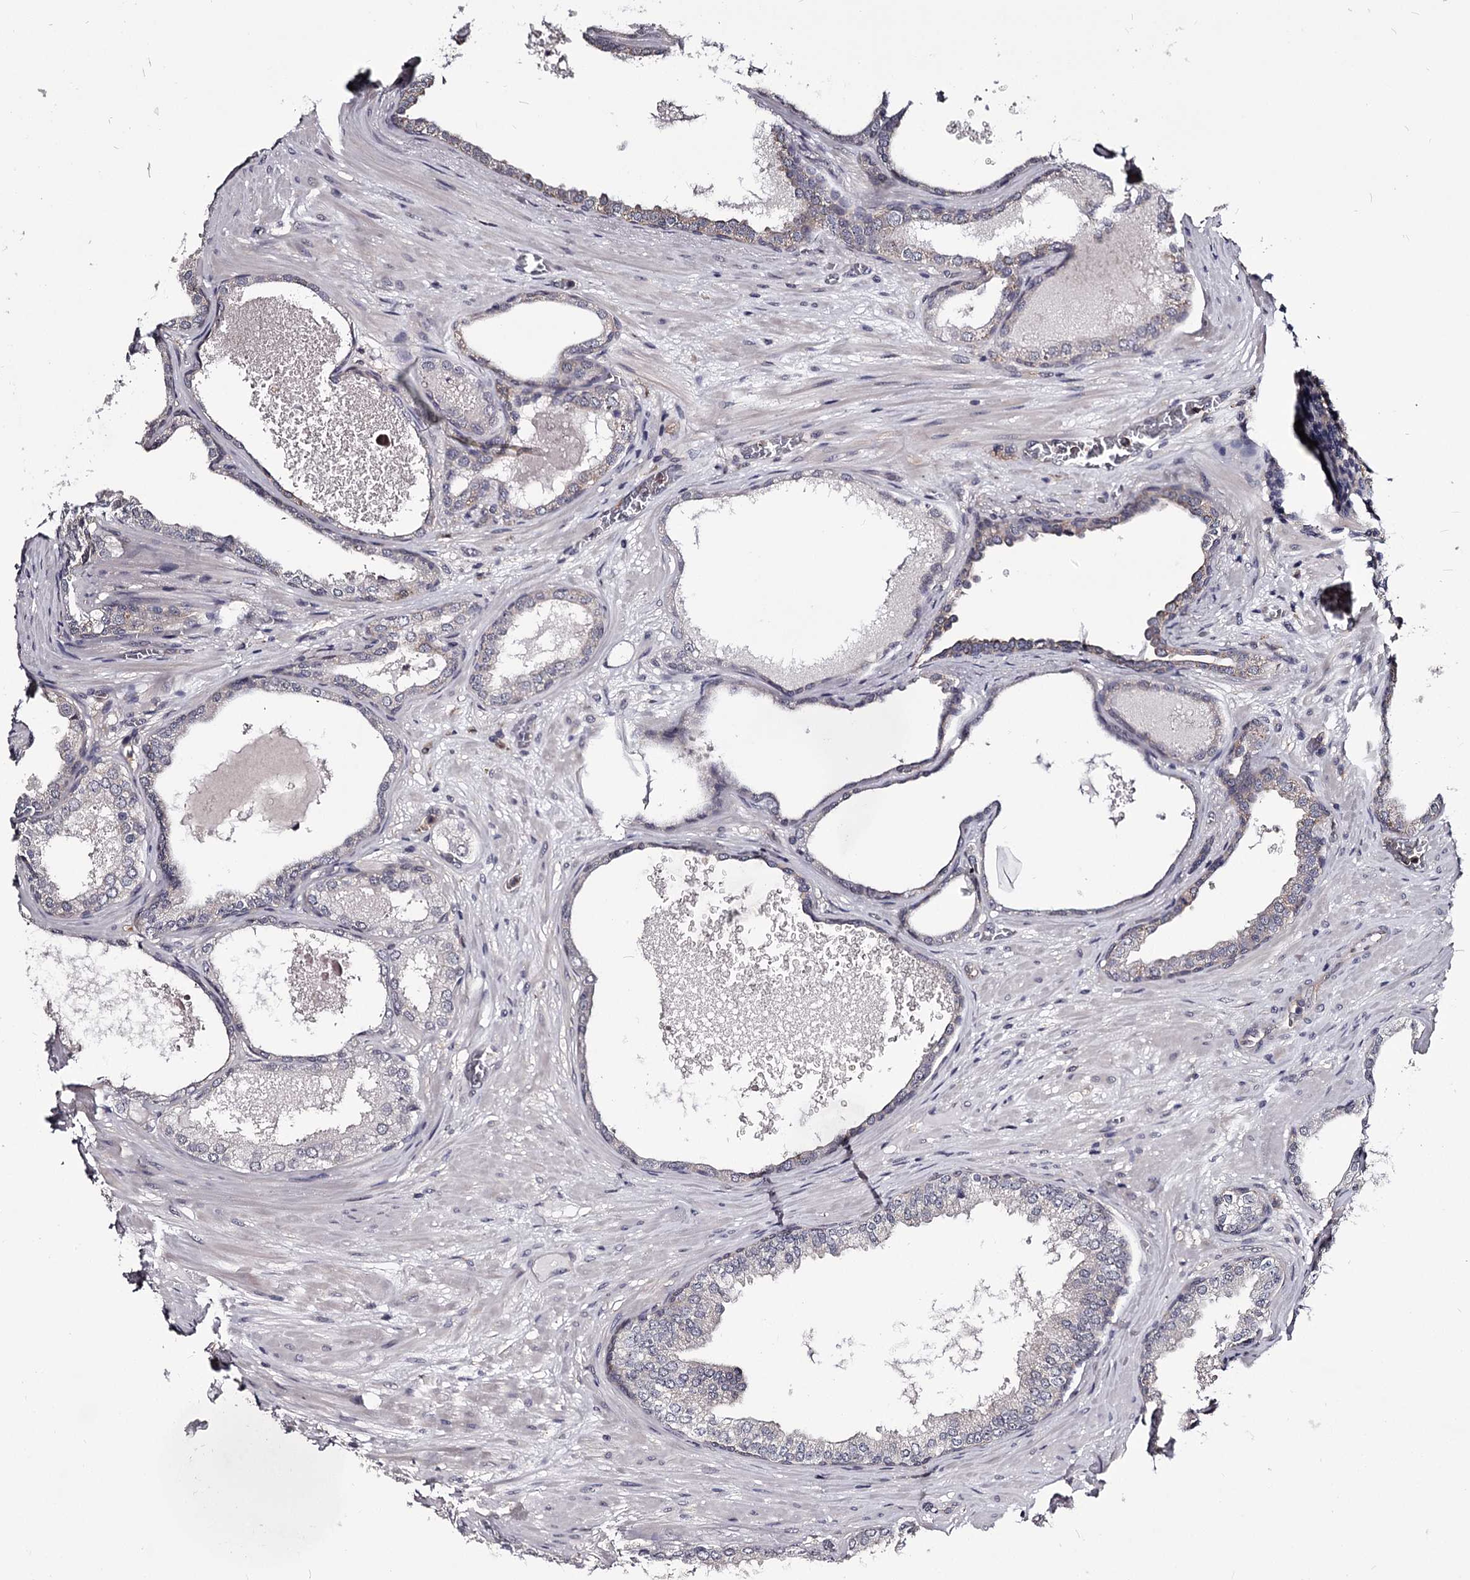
{"staining": {"intensity": "negative", "quantity": "none", "location": "none"}, "tissue": "prostate cancer", "cell_type": "Tumor cells", "image_type": "cancer", "snomed": [{"axis": "morphology", "description": "Adenocarcinoma, High grade"}, {"axis": "topography", "description": "Prostate"}], "caption": "Tumor cells are negative for protein expression in human prostate cancer.", "gene": "GSTO1", "patient": {"sex": "male", "age": 59}}